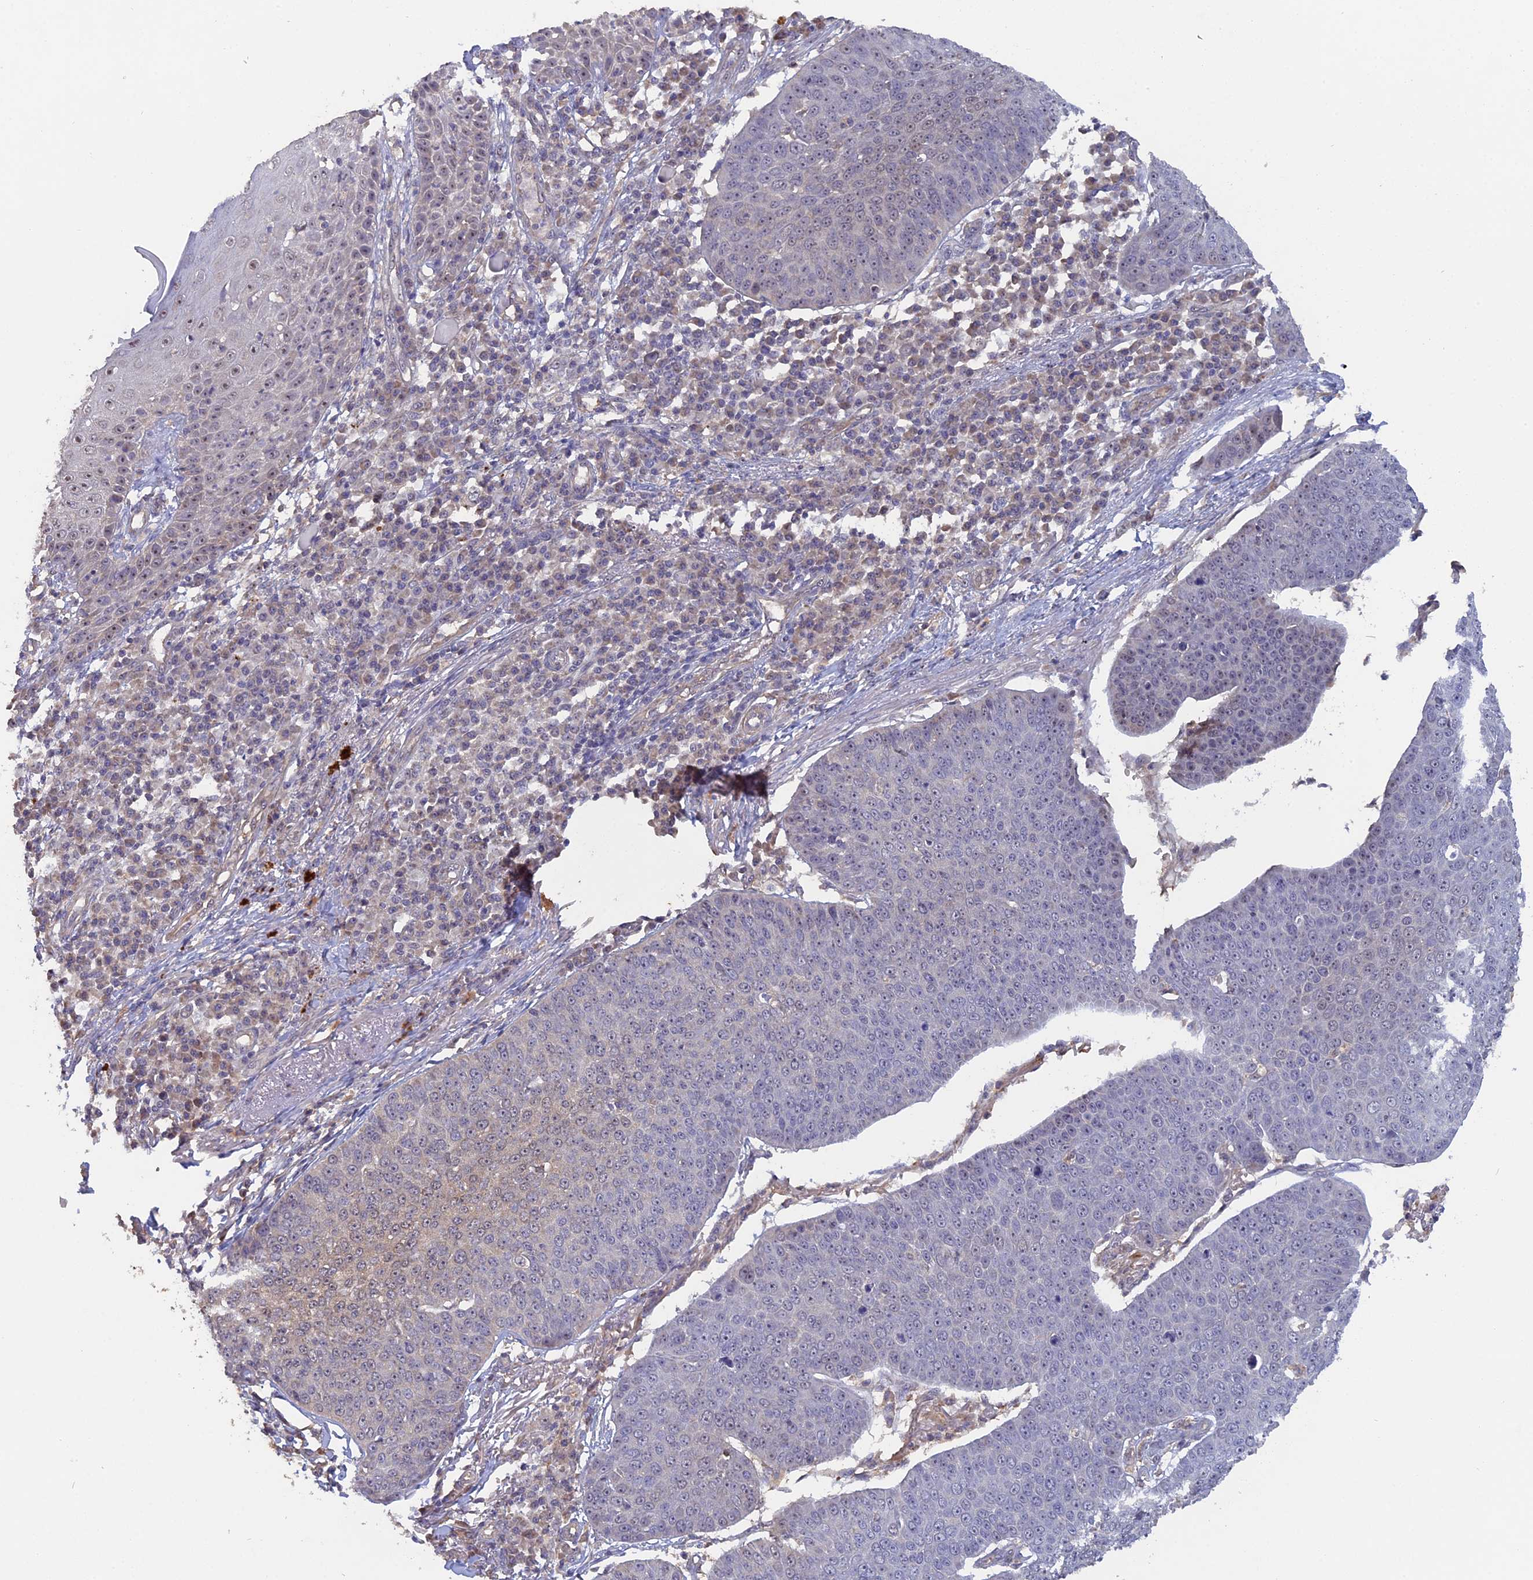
{"staining": {"intensity": "negative", "quantity": "none", "location": "none"}, "tissue": "skin cancer", "cell_type": "Tumor cells", "image_type": "cancer", "snomed": [{"axis": "morphology", "description": "Squamous cell carcinoma, NOS"}, {"axis": "topography", "description": "Skin"}], "caption": "An immunohistochemistry (IHC) histopathology image of skin cancer (squamous cell carcinoma) is shown. There is no staining in tumor cells of skin cancer (squamous cell carcinoma).", "gene": "FAM98C", "patient": {"sex": "male", "age": 71}}